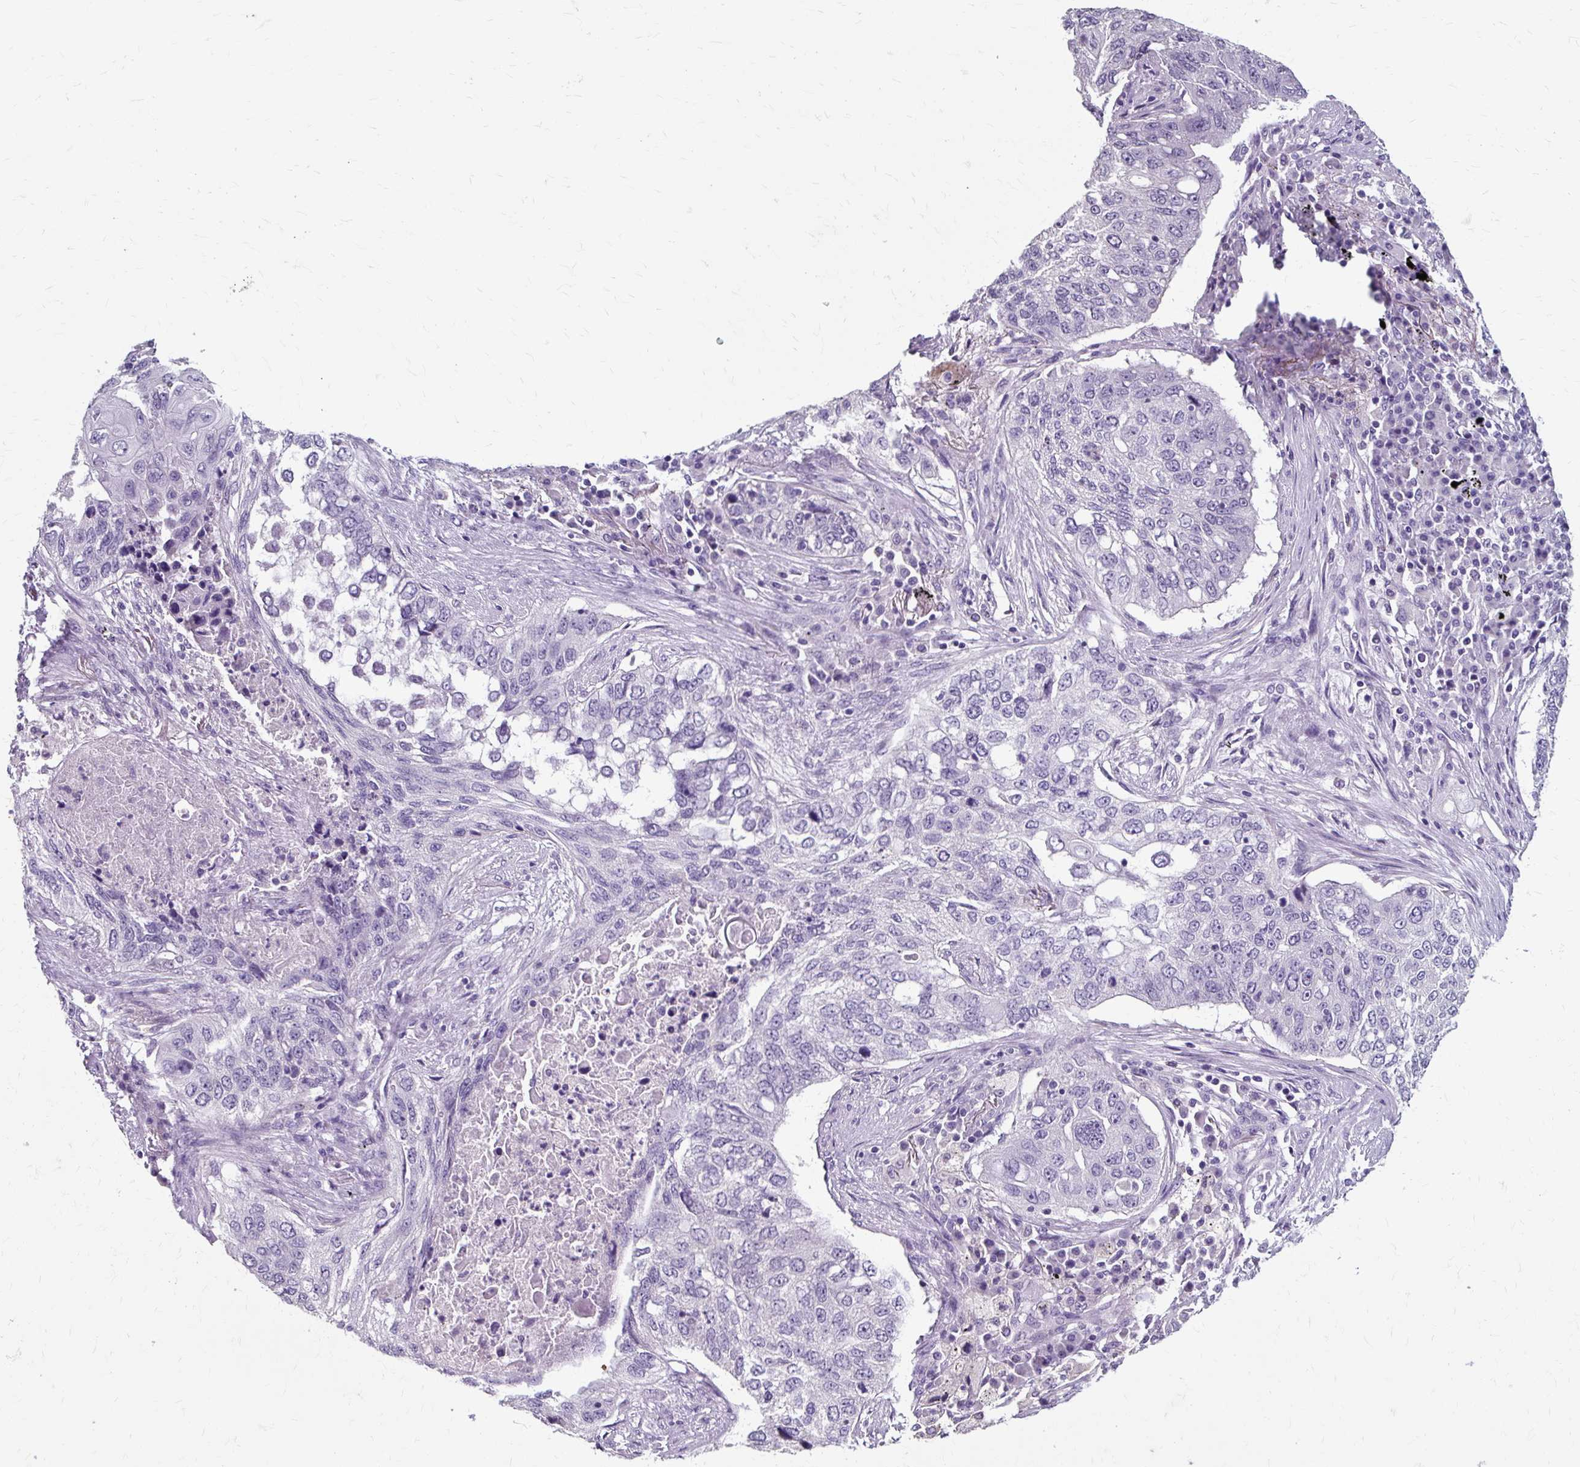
{"staining": {"intensity": "negative", "quantity": "none", "location": "none"}, "tissue": "lung cancer", "cell_type": "Tumor cells", "image_type": "cancer", "snomed": [{"axis": "morphology", "description": "Squamous cell carcinoma, NOS"}, {"axis": "topography", "description": "Lung"}], "caption": "The immunohistochemistry (IHC) image has no significant staining in tumor cells of lung cancer tissue.", "gene": "KLHL24", "patient": {"sex": "female", "age": 63}}